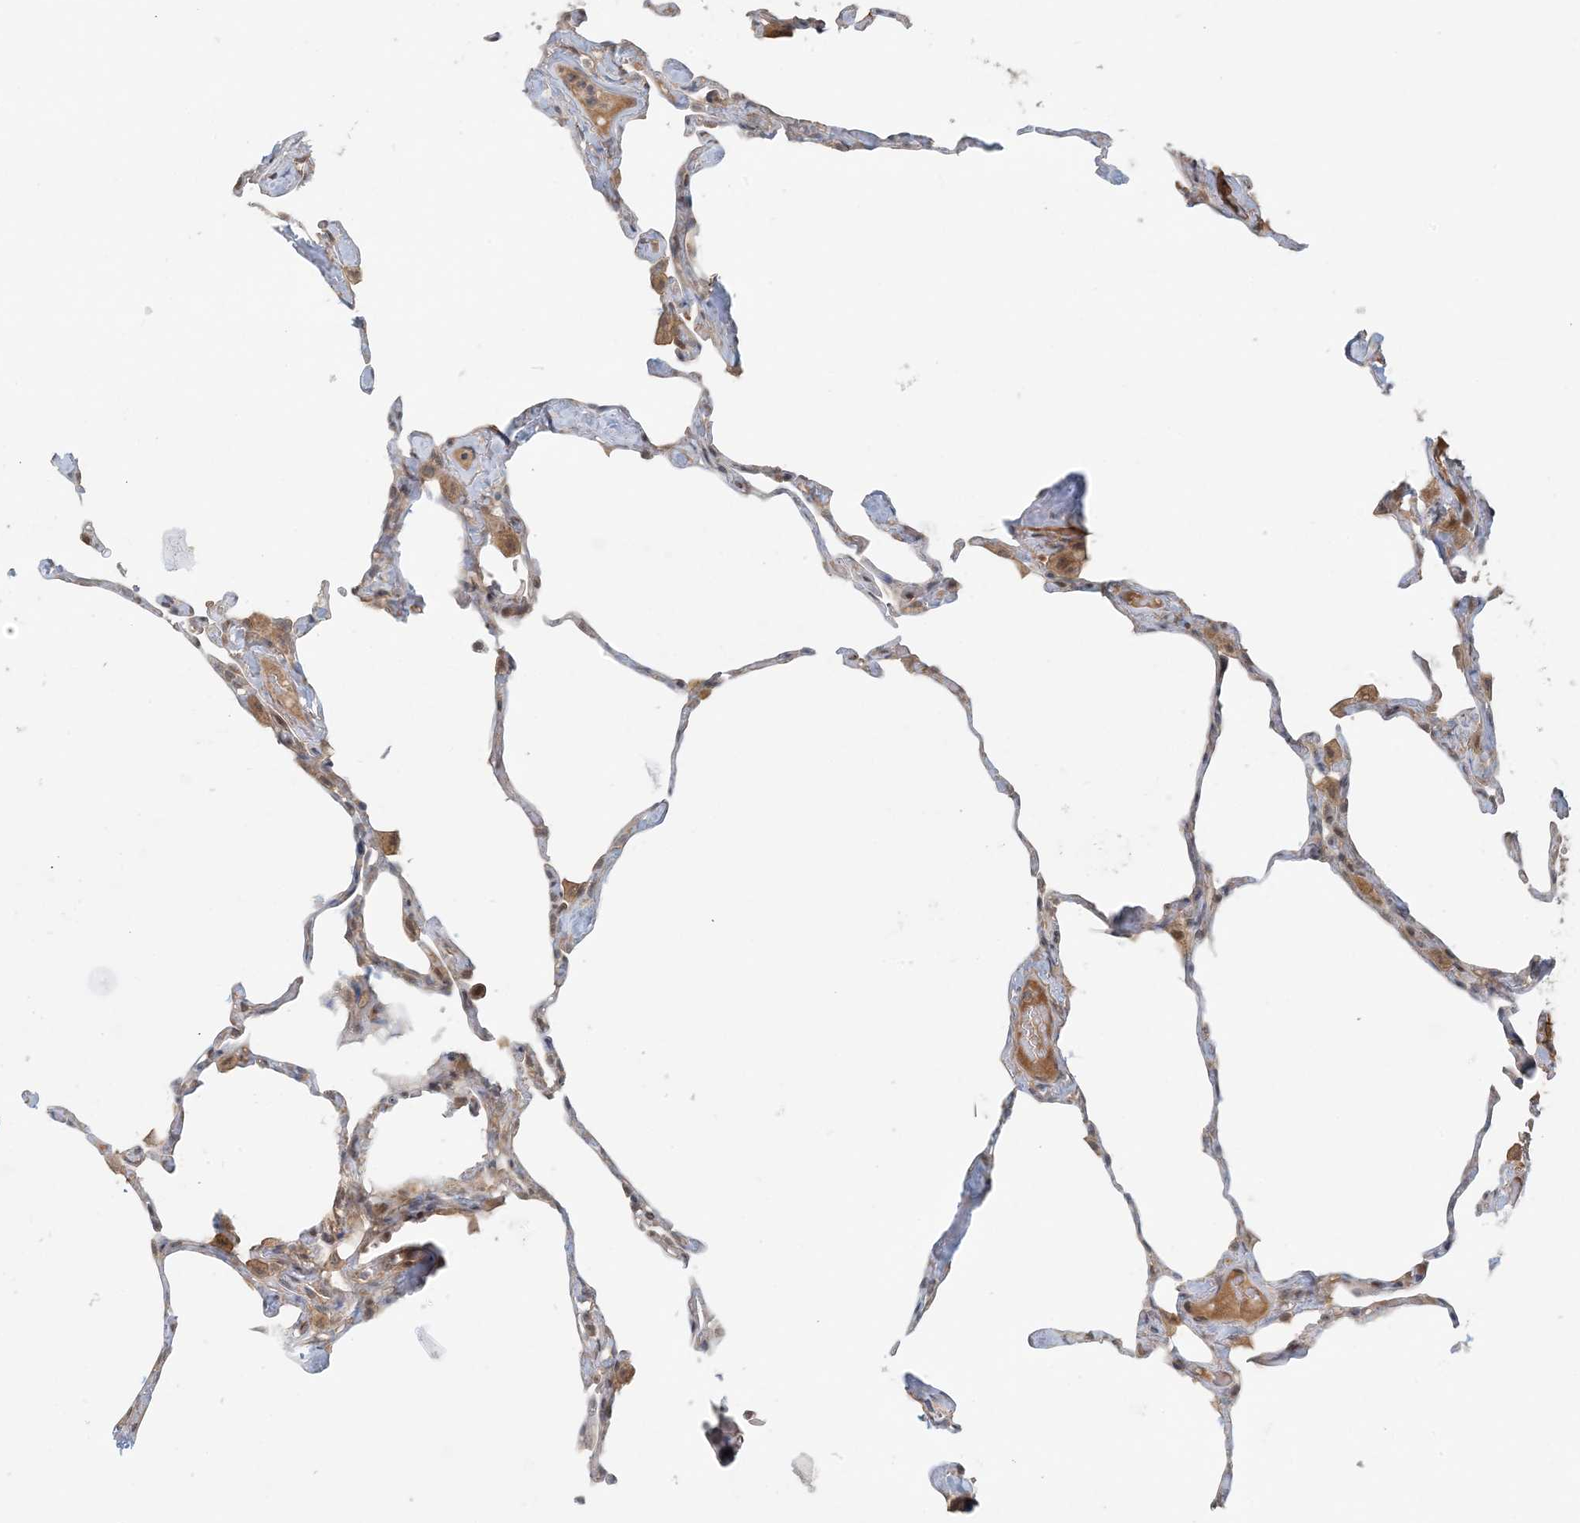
{"staining": {"intensity": "moderate", "quantity": "<25%", "location": "cytoplasmic/membranous"}, "tissue": "lung", "cell_type": "Alveolar cells", "image_type": "normal", "snomed": [{"axis": "morphology", "description": "Normal tissue, NOS"}, {"axis": "topography", "description": "Lung"}], "caption": "An immunohistochemistry photomicrograph of benign tissue is shown. Protein staining in brown labels moderate cytoplasmic/membranous positivity in lung within alveolar cells. Immunohistochemistry (ihc) stains the protein in brown and the nuclei are stained blue.", "gene": "OBI1", "patient": {"sex": "male", "age": 65}}